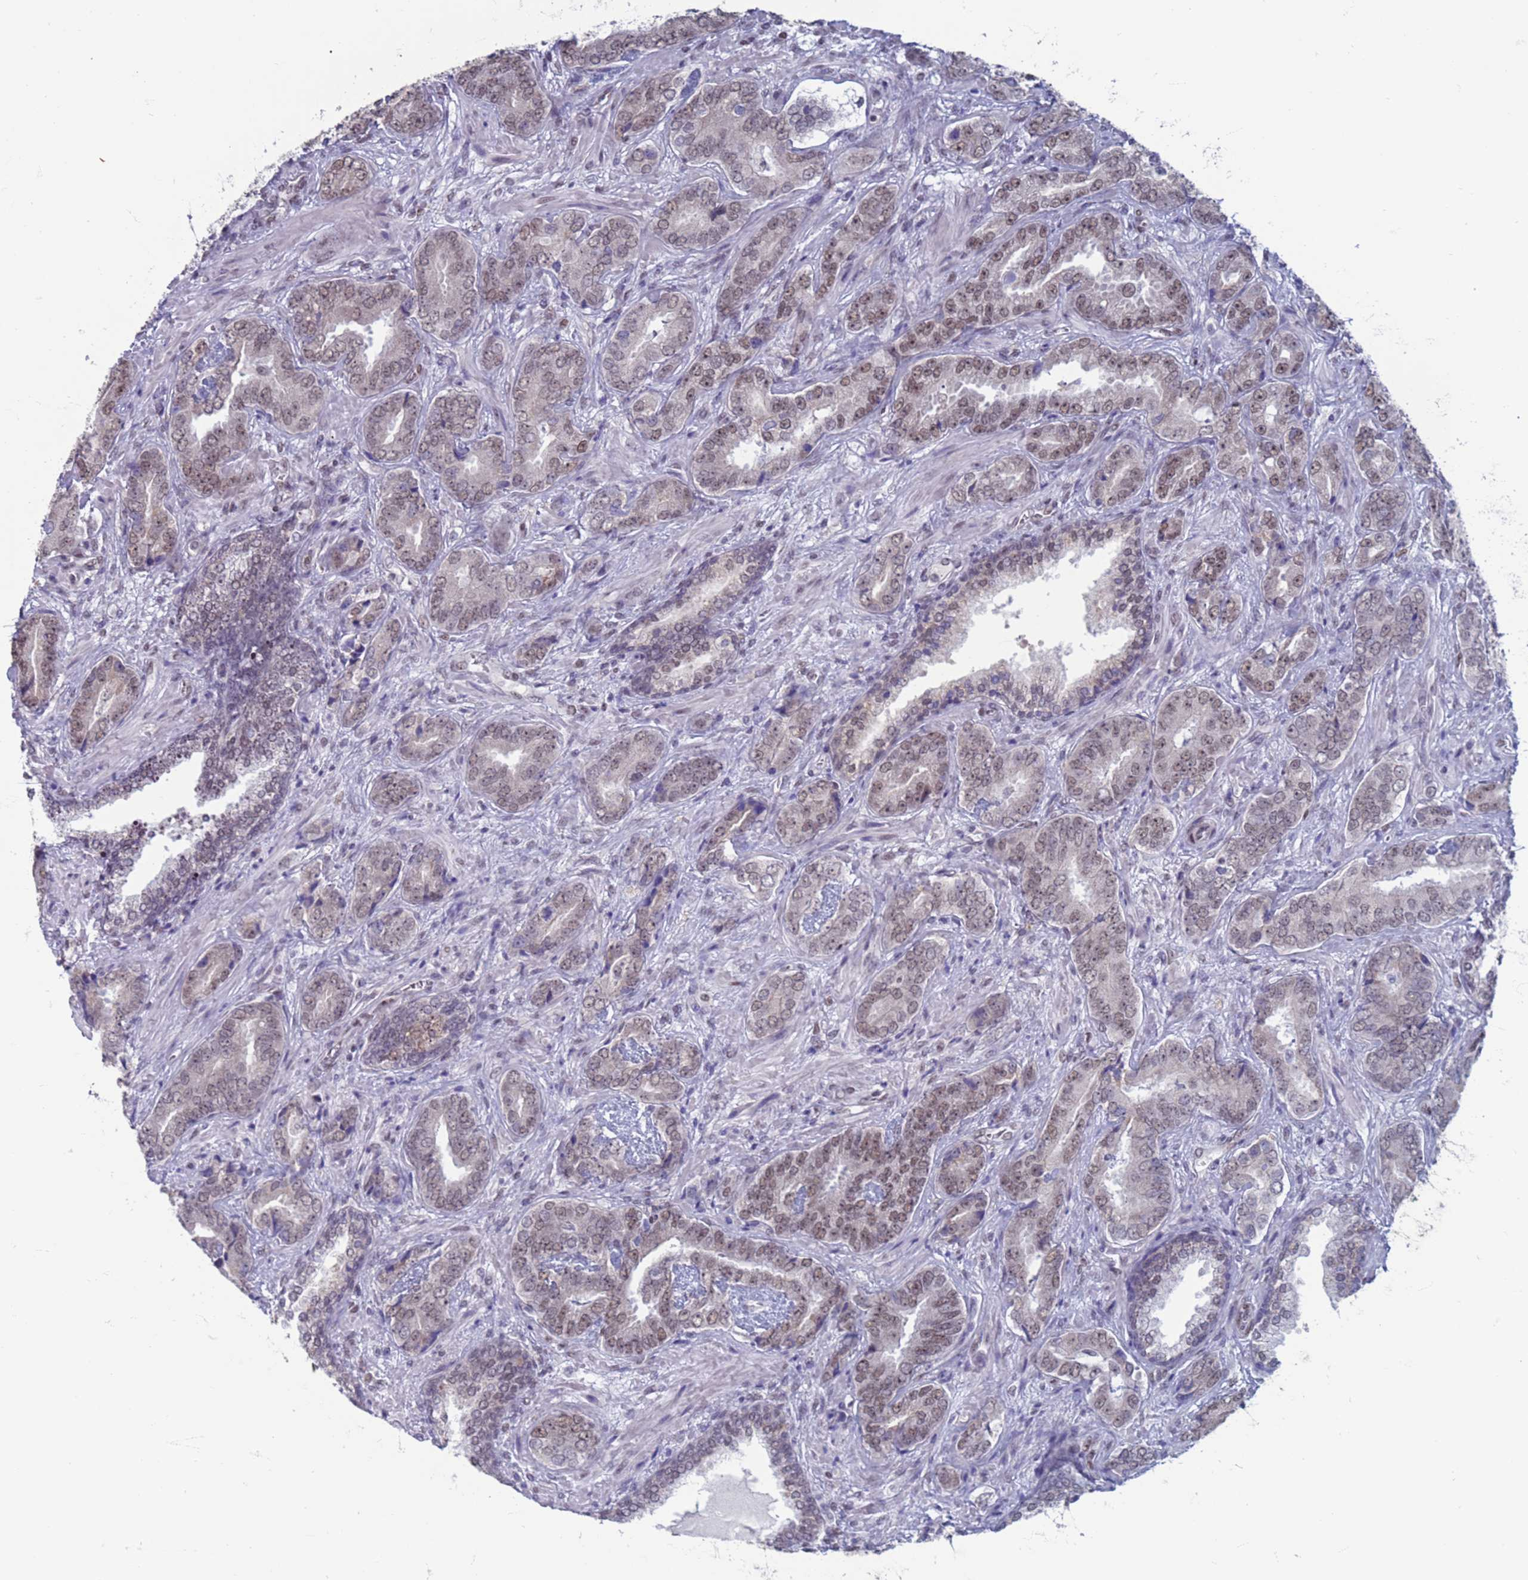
{"staining": {"intensity": "weak", "quantity": ">75%", "location": "nuclear"}, "tissue": "prostate cancer", "cell_type": "Tumor cells", "image_type": "cancer", "snomed": [{"axis": "morphology", "description": "Adenocarcinoma, High grade"}, {"axis": "topography", "description": "Prostate"}], "caption": "Prostate cancer (high-grade adenocarcinoma) tissue demonstrates weak nuclear positivity in about >75% of tumor cells Using DAB (brown) and hematoxylin (blue) stains, captured at high magnification using brightfield microscopy.", "gene": "SAE1", "patient": {"sex": "male", "age": 71}}